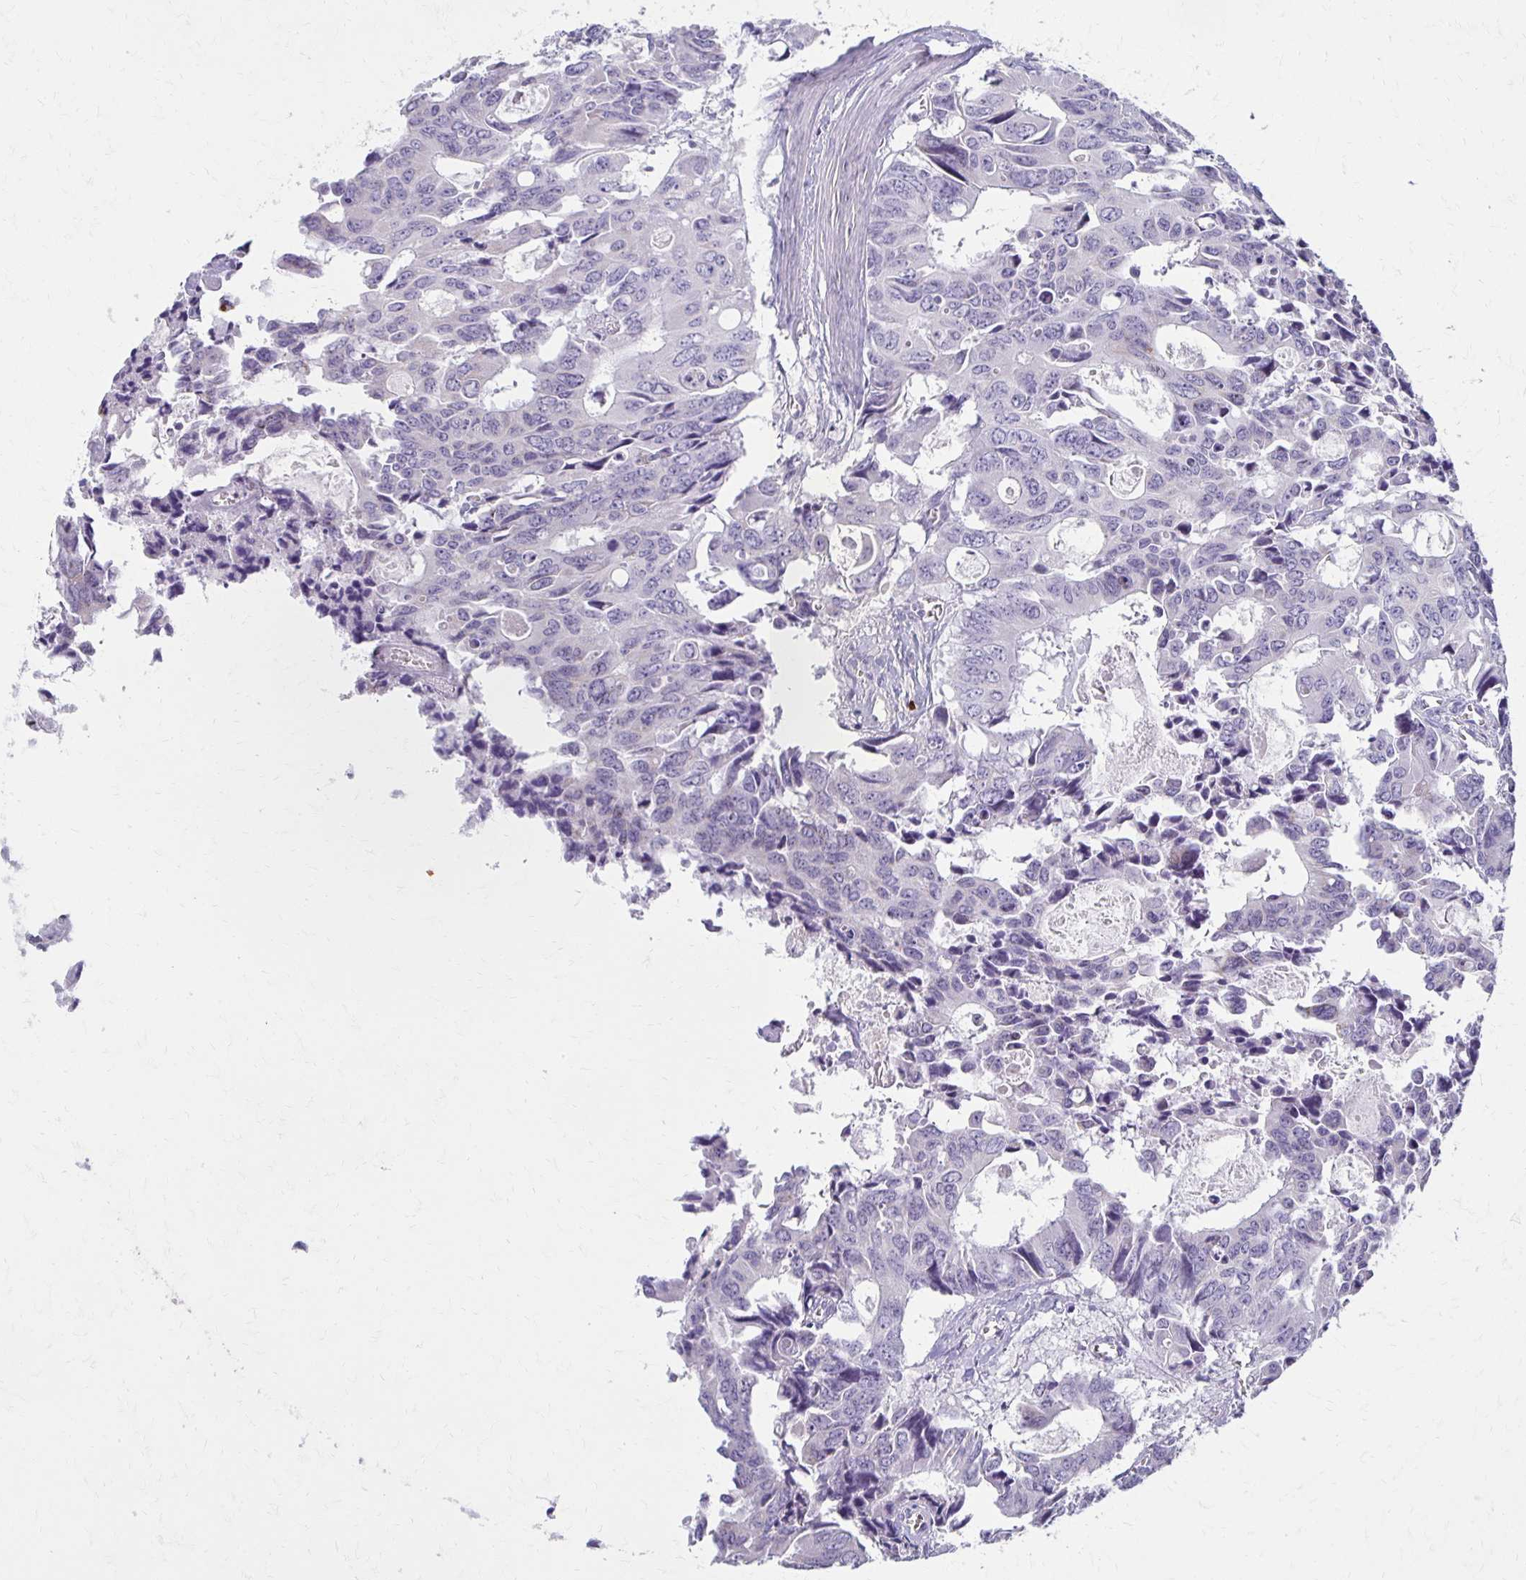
{"staining": {"intensity": "negative", "quantity": "none", "location": "none"}, "tissue": "colorectal cancer", "cell_type": "Tumor cells", "image_type": "cancer", "snomed": [{"axis": "morphology", "description": "Adenocarcinoma, NOS"}, {"axis": "topography", "description": "Rectum"}], "caption": "This is an IHC micrograph of human colorectal cancer (adenocarcinoma). There is no positivity in tumor cells.", "gene": "BBS12", "patient": {"sex": "male", "age": 76}}